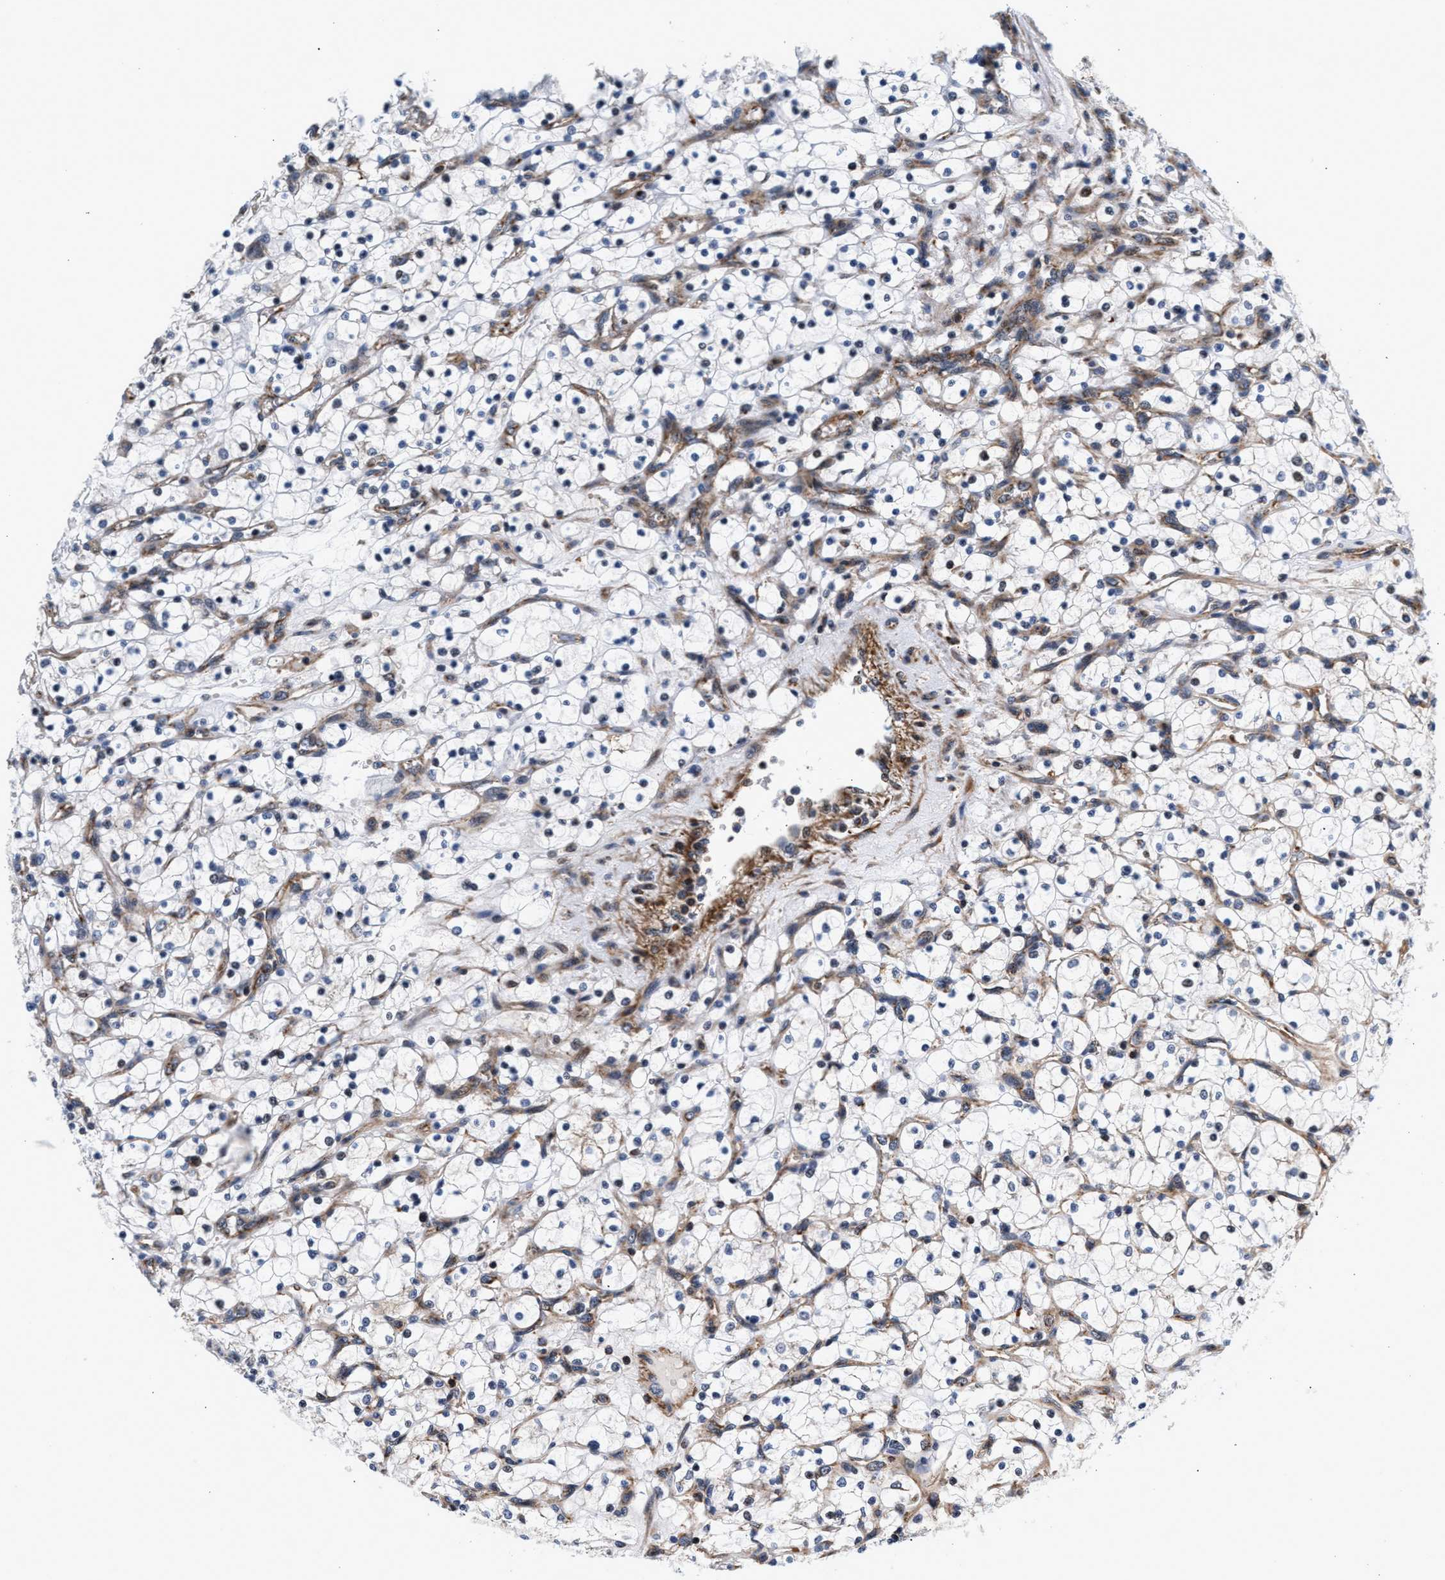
{"staining": {"intensity": "negative", "quantity": "none", "location": "none"}, "tissue": "renal cancer", "cell_type": "Tumor cells", "image_type": "cancer", "snomed": [{"axis": "morphology", "description": "Adenocarcinoma, NOS"}, {"axis": "topography", "description": "Kidney"}], "caption": "Immunohistochemistry (IHC) of renal adenocarcinoma exhibits no expression in tumor cells.", "gene": "SGK1", "patient": {"sex": "female", "age": 69}}